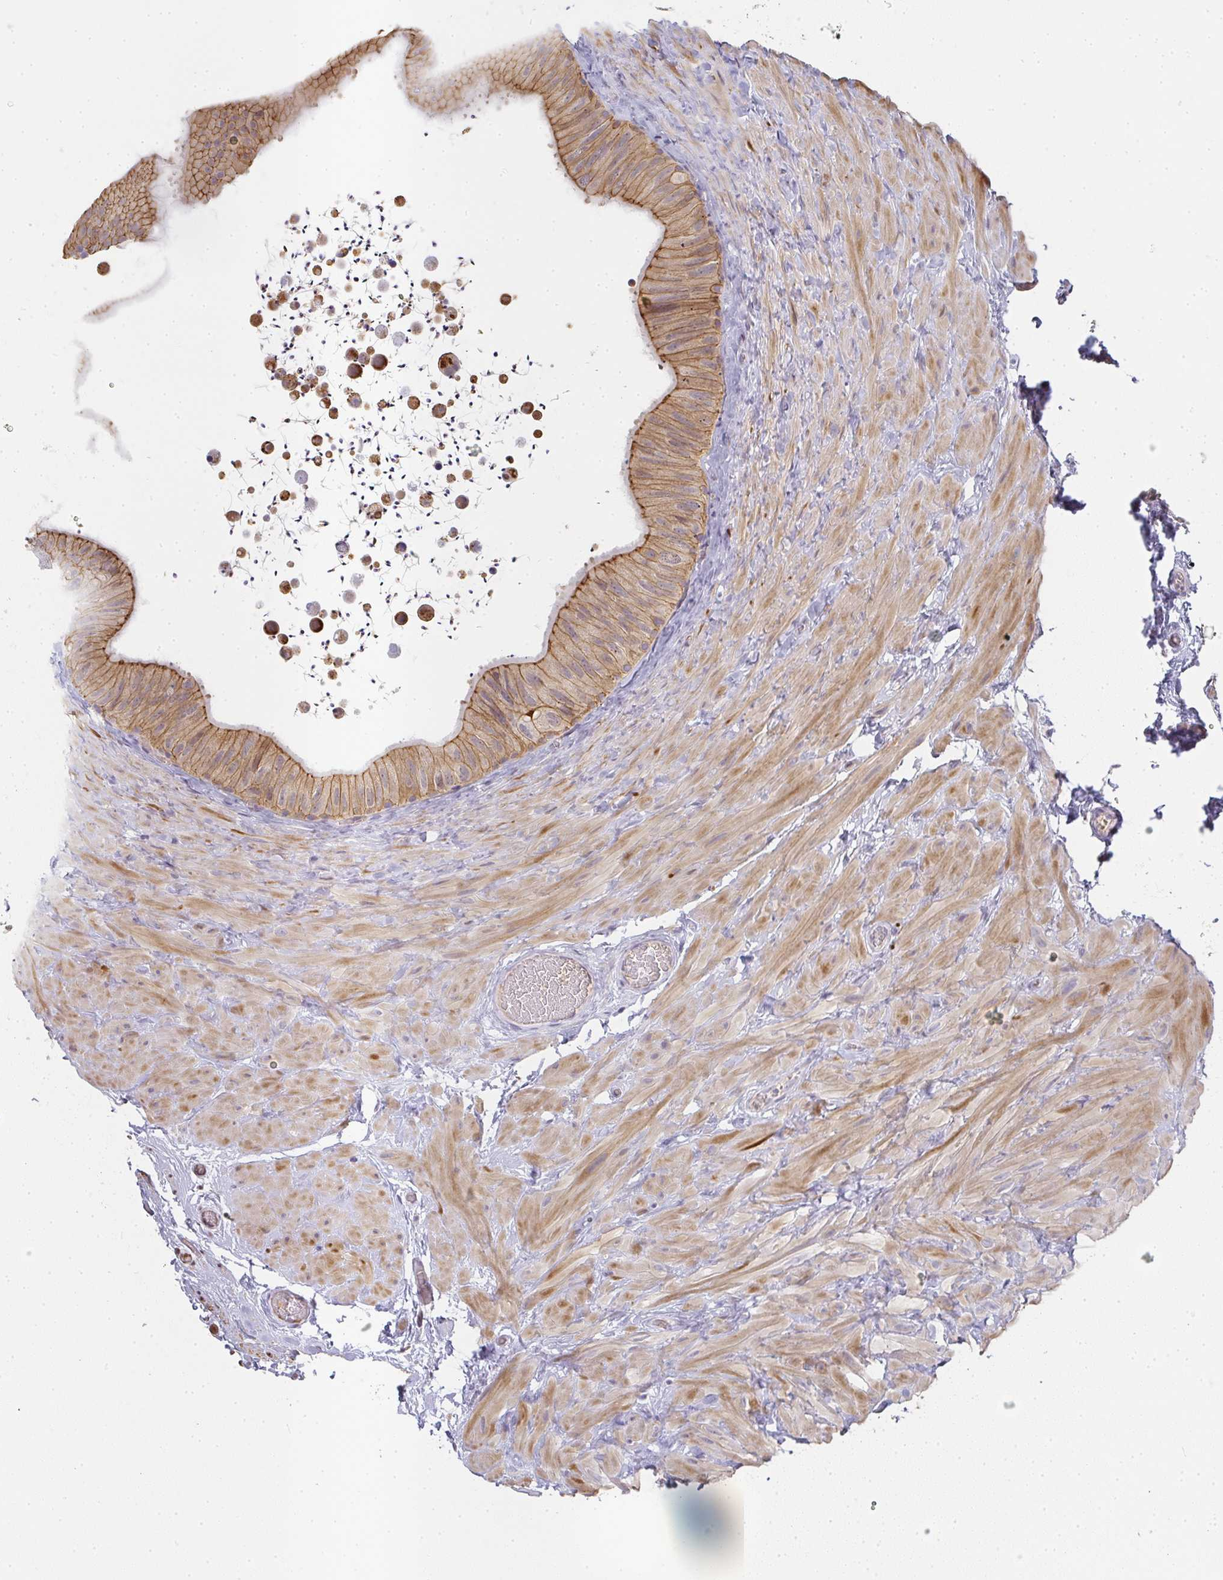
{"staining": {"intensity": "moderate", "quantity": "25%-75%", "location": "cytoplasmic/membranous"}, "tissue": "epididymis", "cell_type": "Glandular cells", "image_type": "normal", "snomed": [{"axis": "morphology", "description": "Normal tissue, NOS"}, {"axis": "topography", "description": "Epididymis, spermatic cord, NOS"}, {"axis": "topography", "description": "Epididymis"}], "caption": "Immunohistochemistry (IHC) of benign epididymis shows medium levels of moderate cytoplasmic/membranous positivity in about 25%-75% of glandular cells.", "gene": "SLC35B3", "patient": {"sex": "male", "age": 31}}